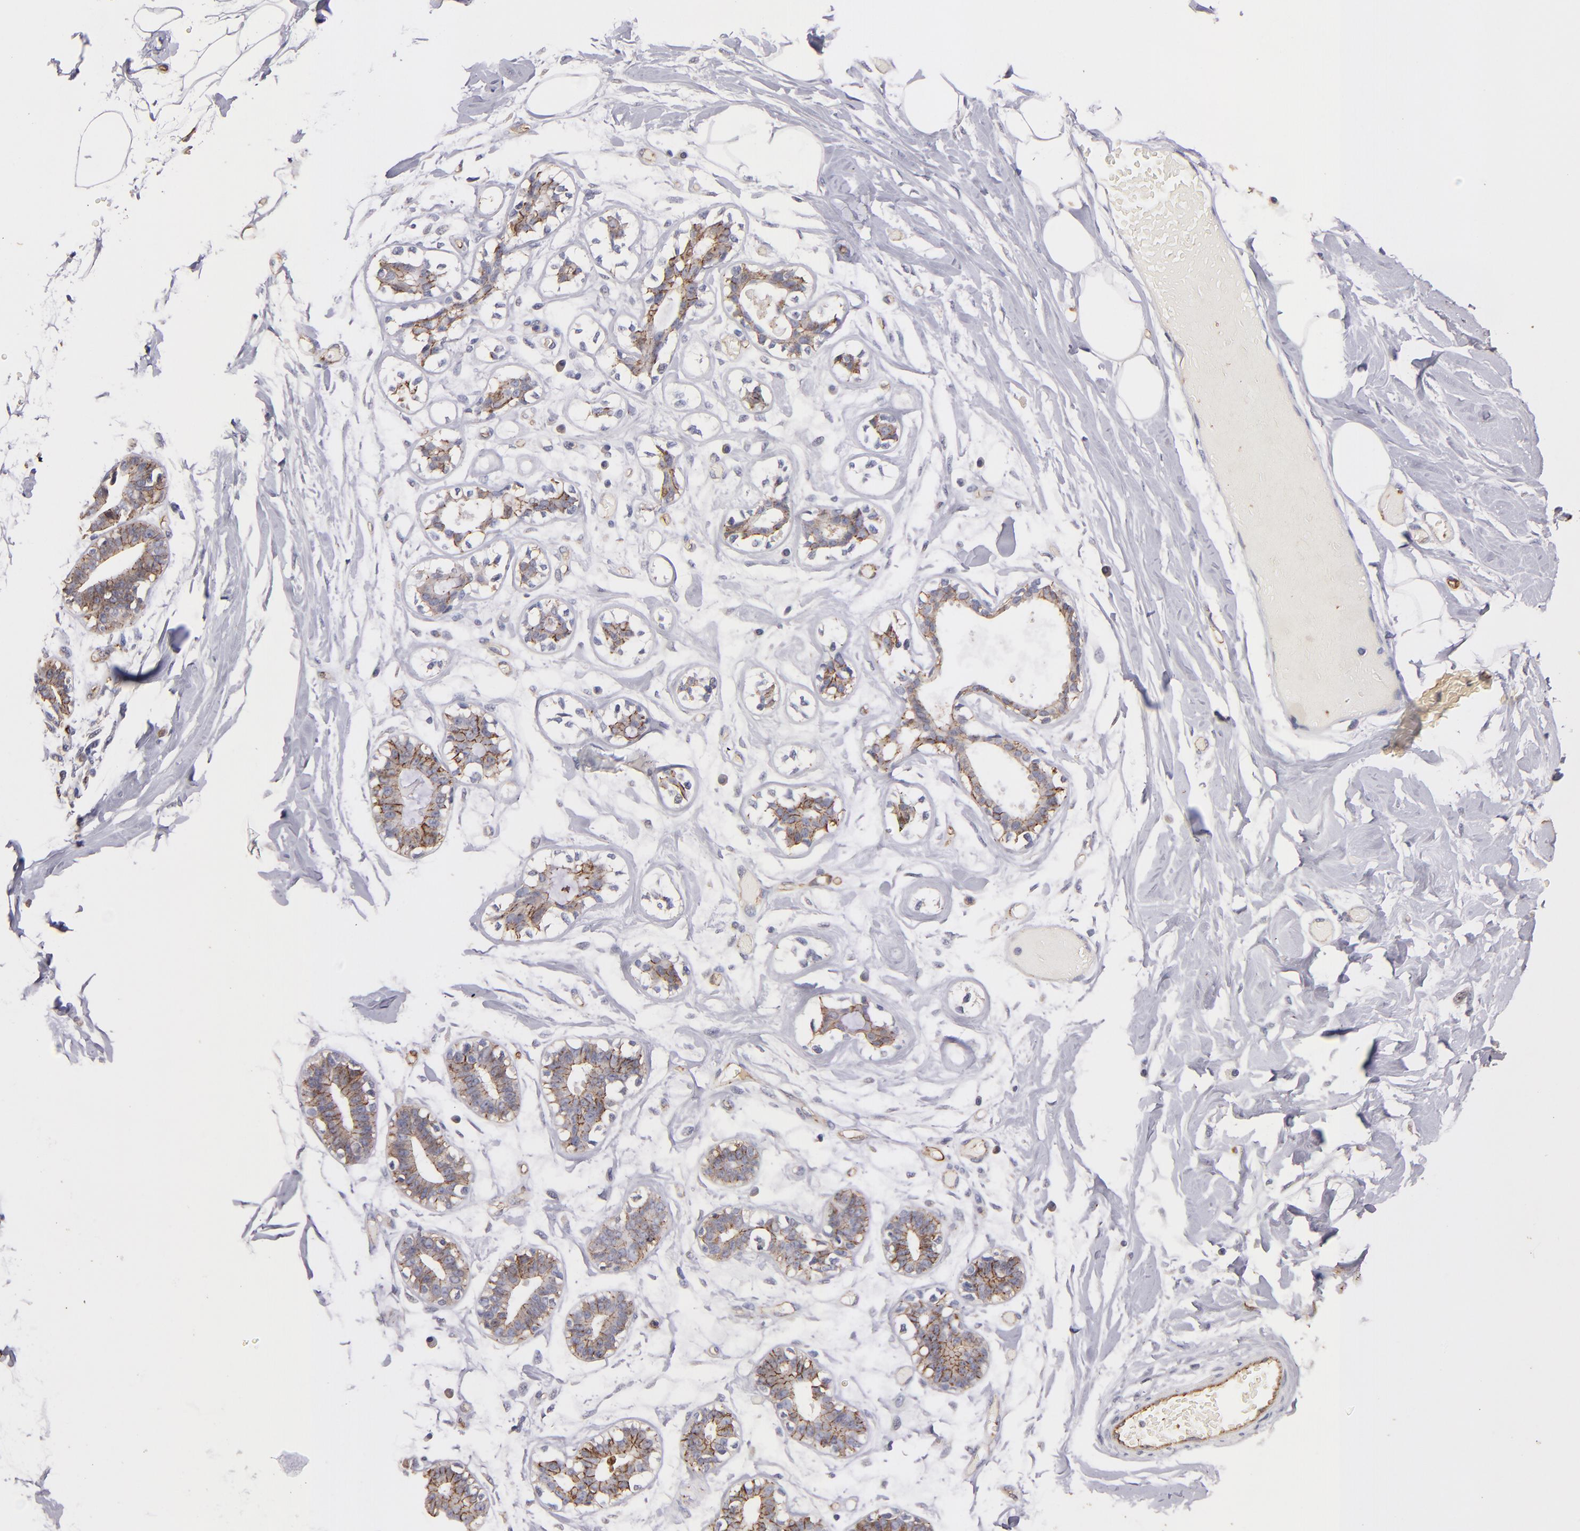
{"staining": {"intensity": "negative", "quantity": "none", "location": "none"}, "tissue": "breast", "cell_type": "Adipocytes", "image_type": "normal", "snomed": [{"axis": "morphology", "description": "Normal tissue, NOS"}, {"axis": "morphology", "description": "Fibrosis, NOS"}, {"axis": "topography", "description": "Breast"}], "caption": "IHC photomicrograph of unremarkable breast: human breast stained with DAB (3,3'-diaminobenzidine) reveals no significant protein positivity in adipocytes. (DAB (3,3'-diaminobenzidine) IHC, high magnification).", "gene": "CLDN5", "patient": {"sex": "female", "age": 39}}